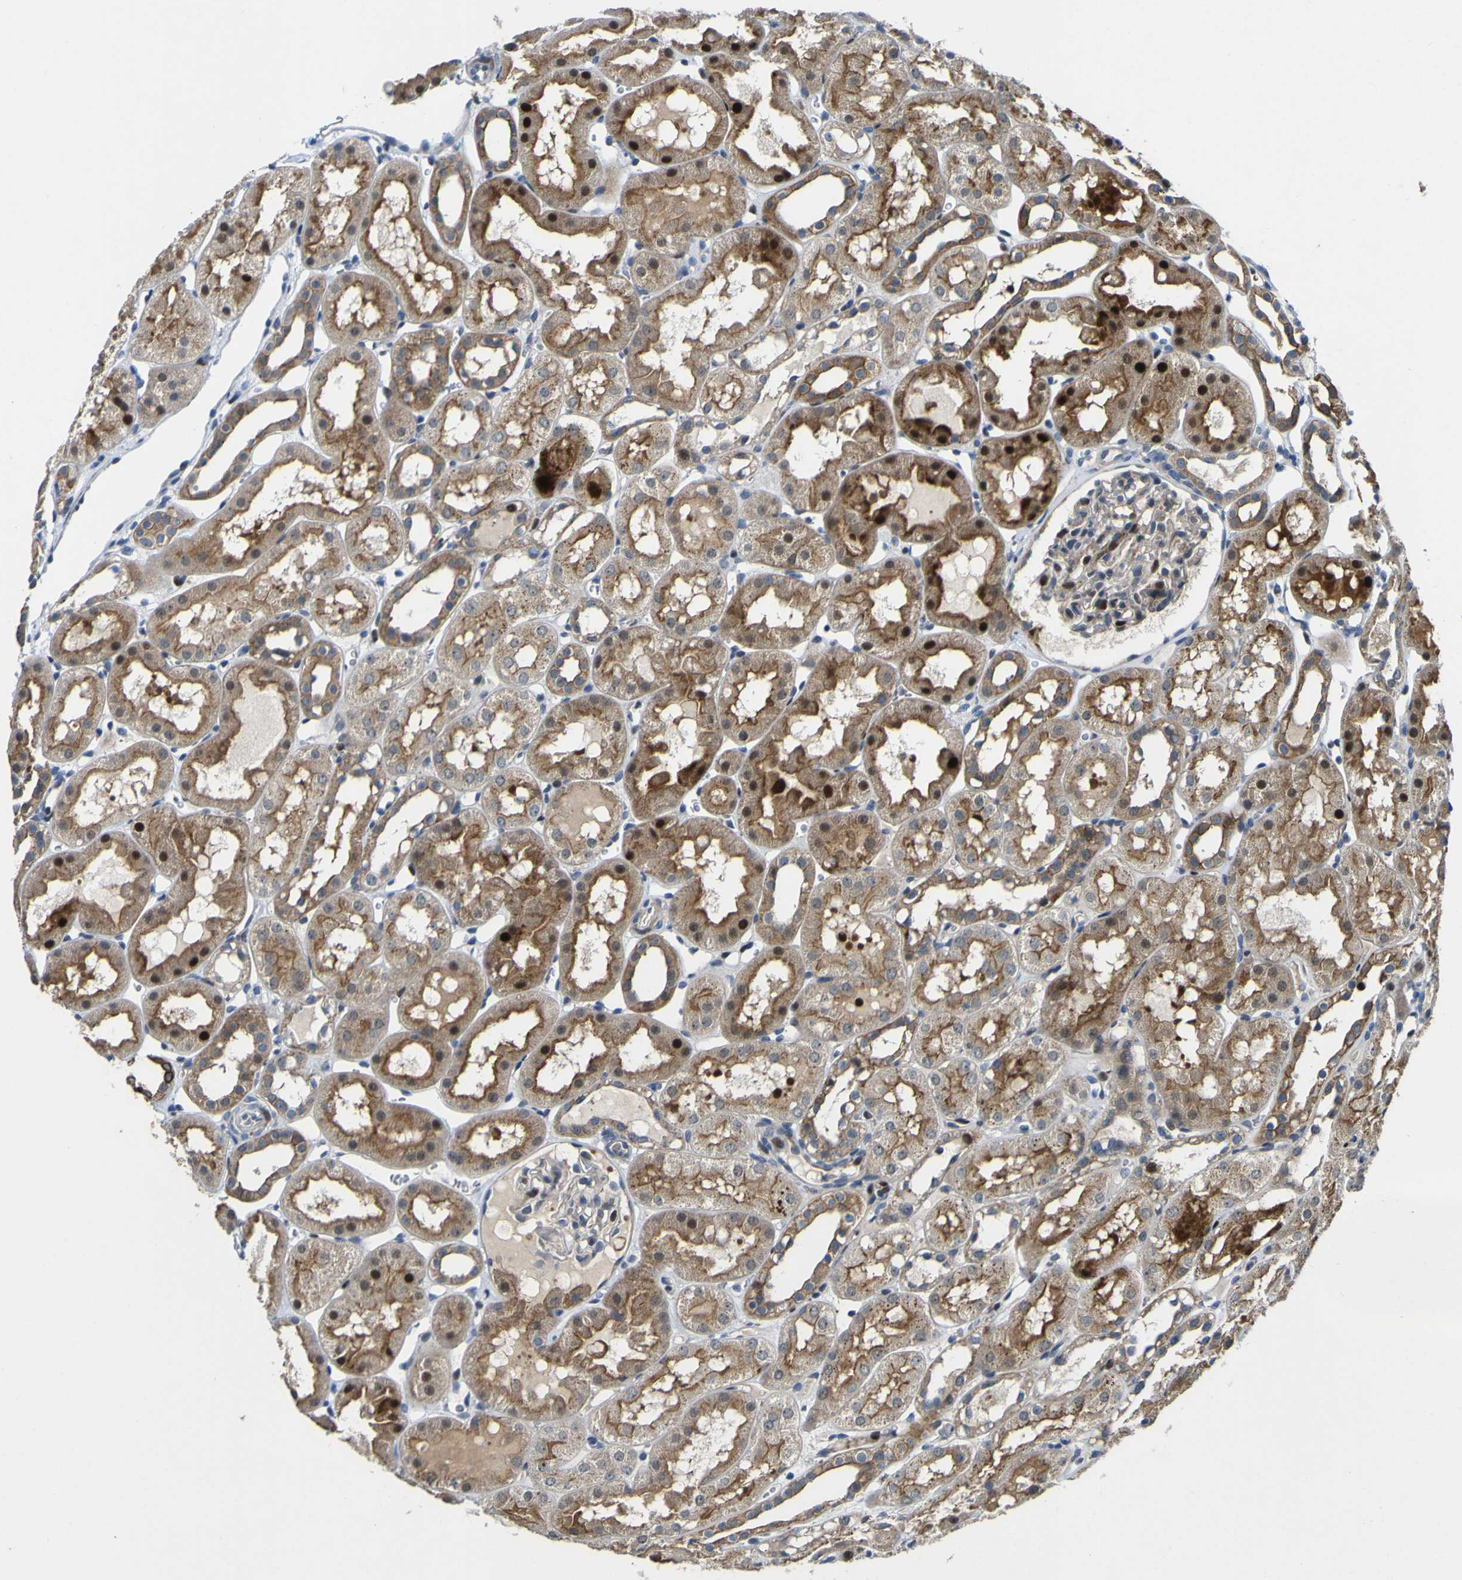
{"staining": {"intensity": "moderate", "quantity": "<25%", "location": "nuclear"}, "tissue": "kidney", "cell_type": "Cells in glomeruli", "image_type": "normal", "snomed": [{"axis": "morphology", "description": "Normal tissue, NOS"}, {"axis": "topography", "description": "Kidney"}, {"axis": "topography", "description": "Urinary bladder"}], "caption": "Immunohistochemistry (IHC) micrograph of benign kidney: kidney stained using immunohistochemistry displays low levels of moderate protein expression localized specifically in the nuclear of cells in glomeruli, appearing as a nuclear brown color.", "gene": "LBHD1", "patient": {"sex": "male", "age": 16}}